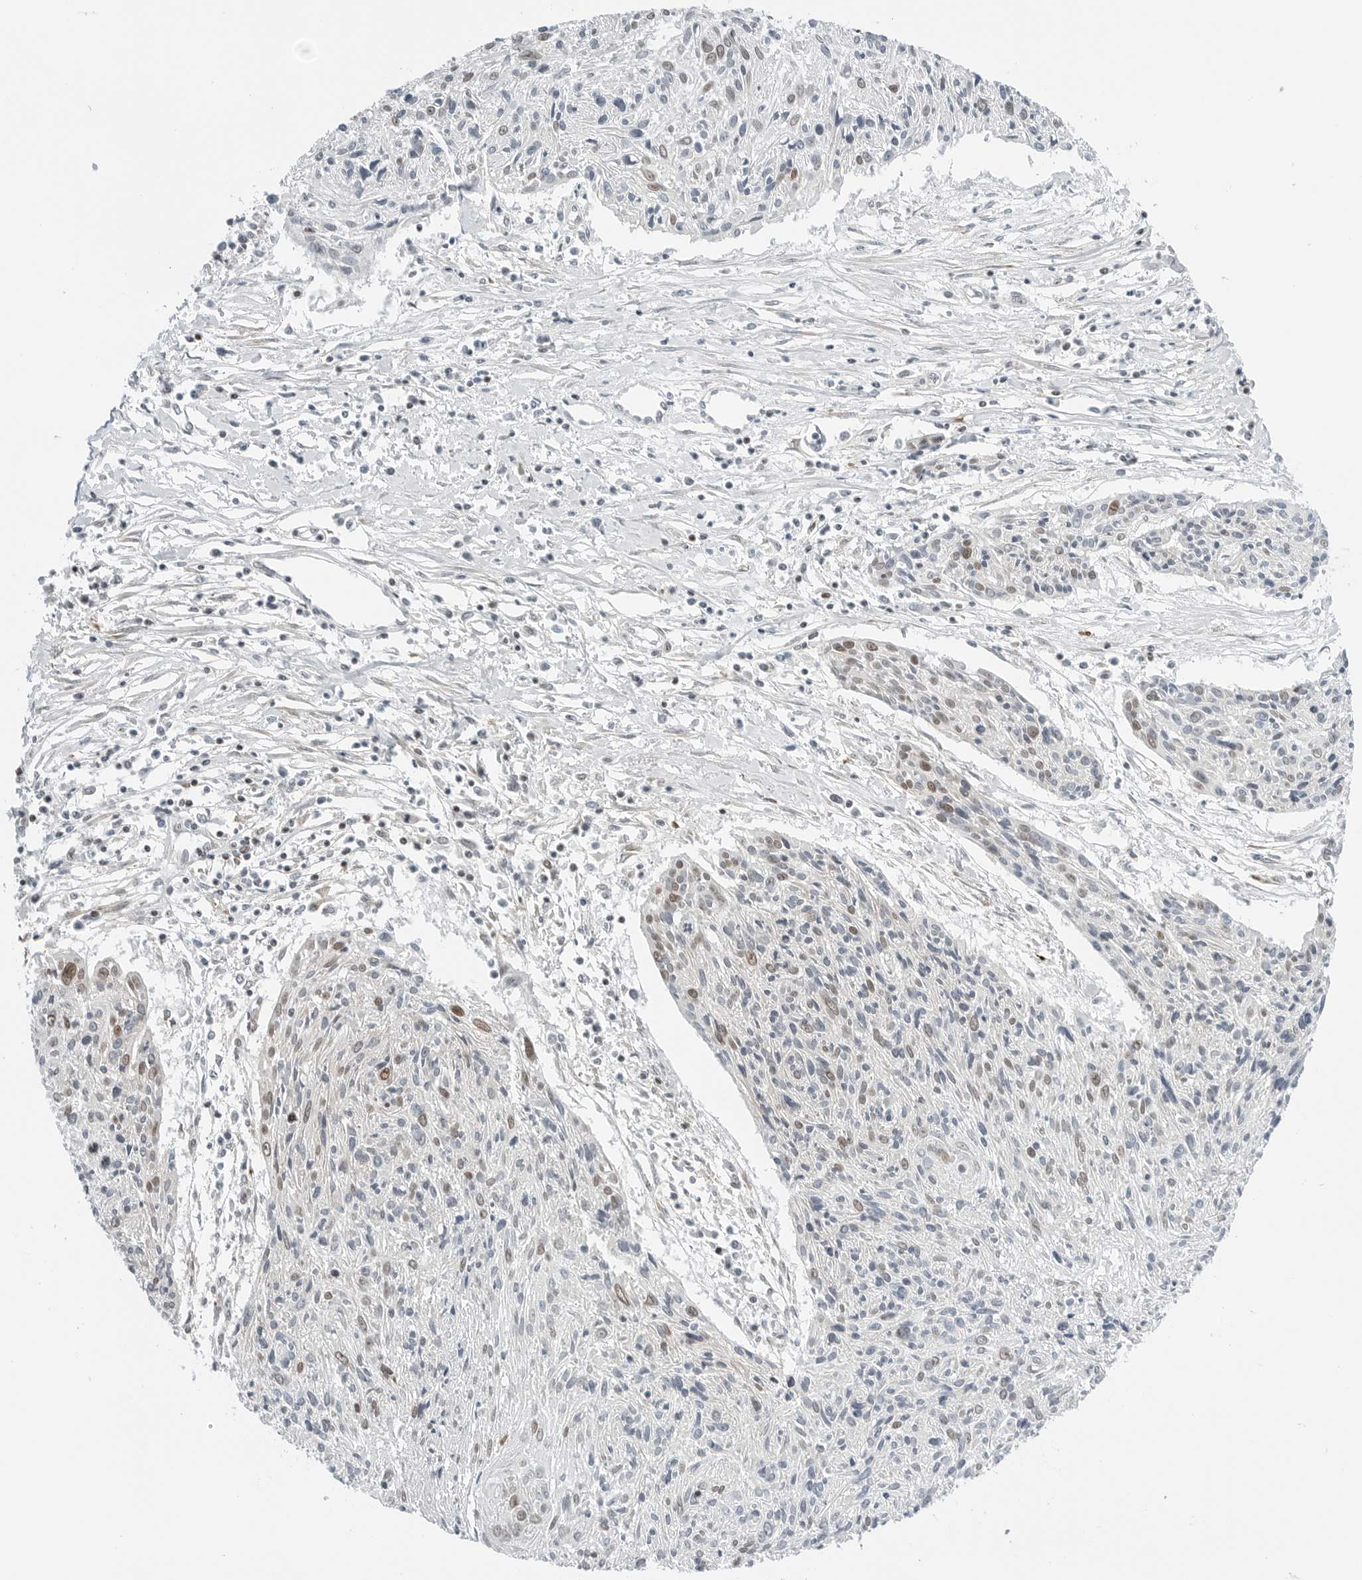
{"staining": {"intensity": "moderate", "quantity": "<25%", "location": "nuclear"}, "tissue": "cervical cancer", "cell_type": "Tumor cells", "image_type": "cancer", "snomed": [{"axis": "morphology", "description": "Squamous cell carcinoma, NOS"}, {"axis": "topography", "description": "Cervix"}], "caption": "Cervical cancer (squamous cell carcinoma) tissue exhibits moderate nuclear expression in about <25% of tumor cells", "gene": "RIMKLA", "patient": {"sex": "female", "age": 51}}